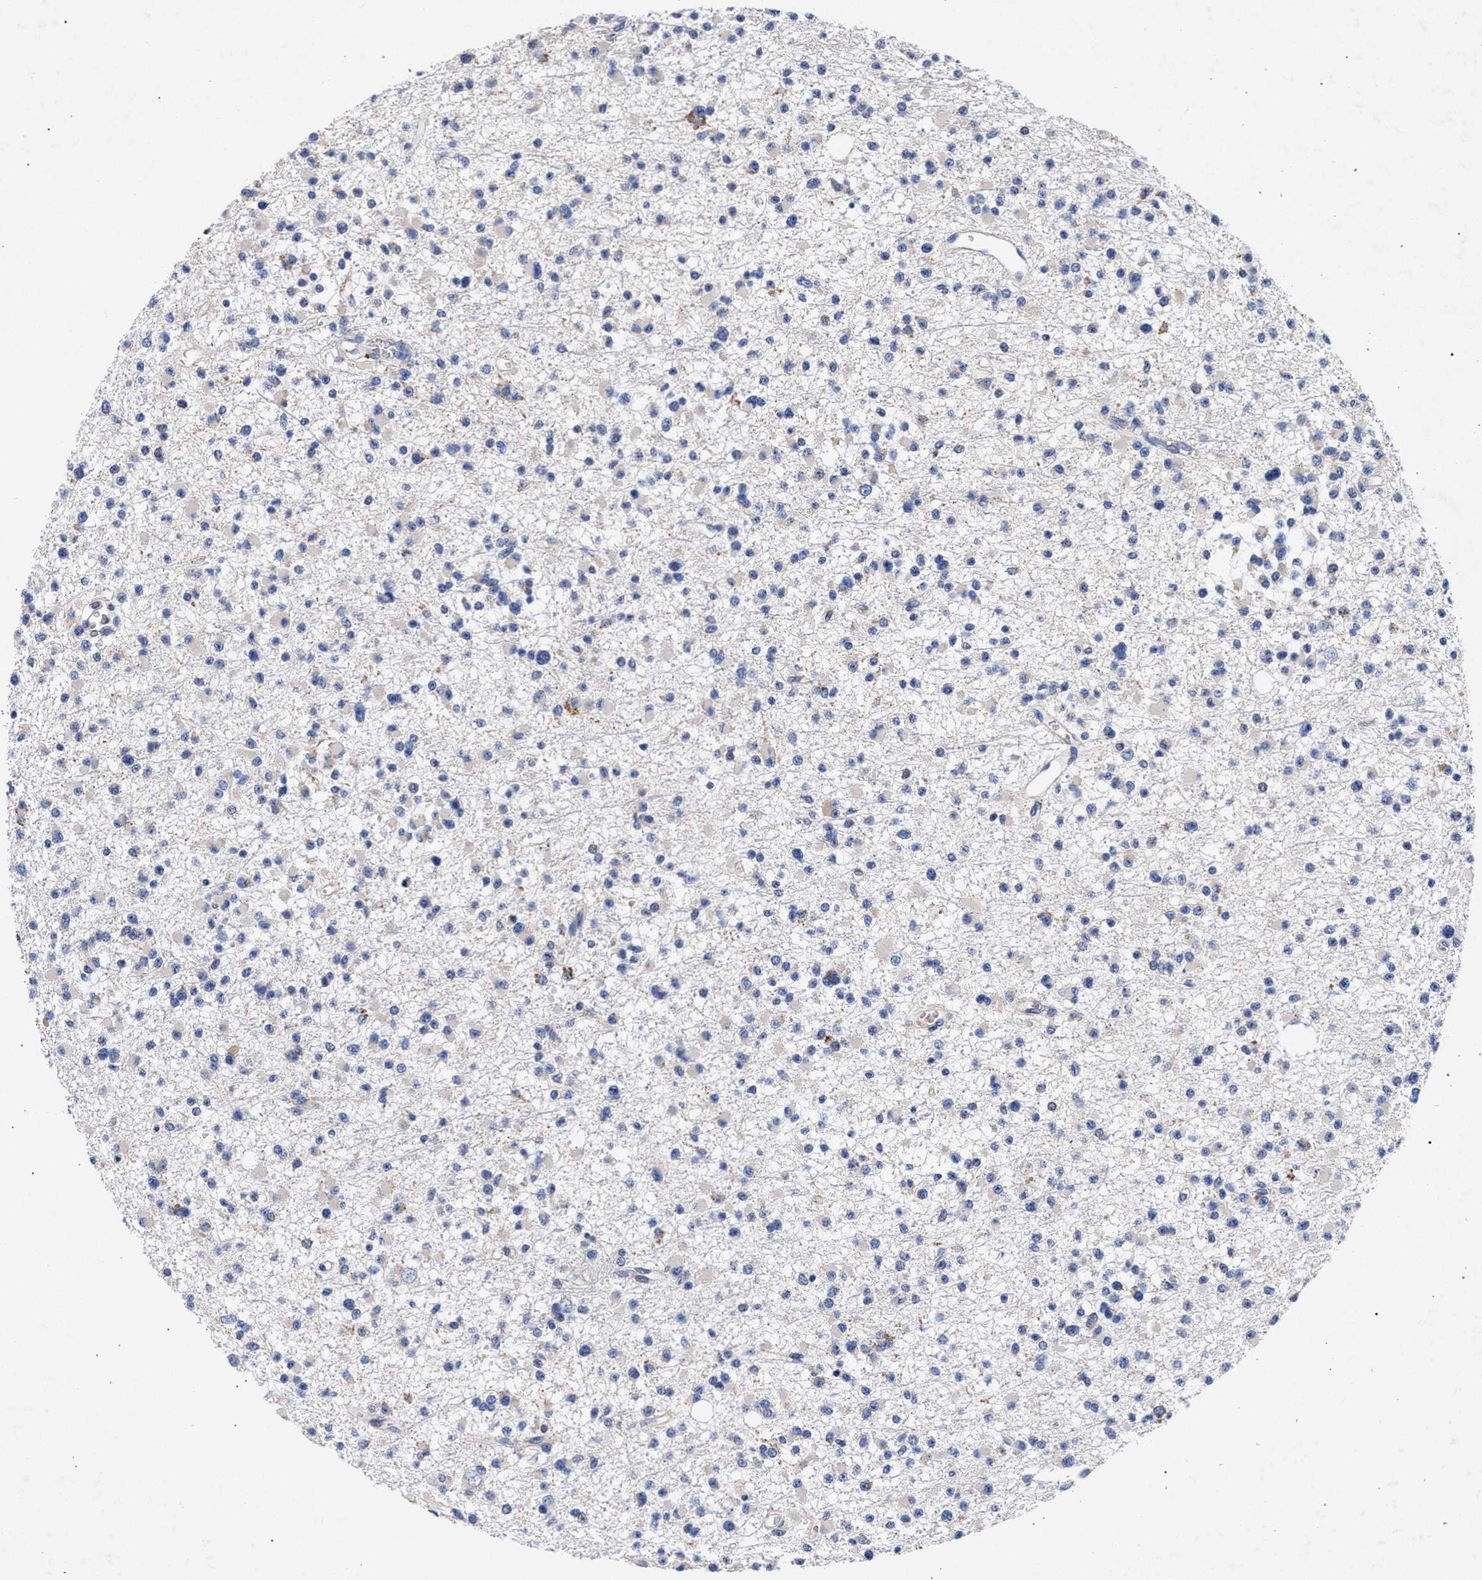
{"staining": {"intensity": "negative", "quantity": "none", "location": "none"}, "tissue": "glioma", "cell_type": "Tumor cells", "image_type": "cancer", "snomed": [{"axis": "morphology", "description": "Glioma, malignant, Low grade"}, {"axis": "topography", "description": "Brain"}], "caption": "High power microscopy micrograph of an immunohistochemistry histopathology image of malignant low-grade glioma, revealing no significant positivity in tumor cells. (DAB IHC with hematoxylin counter stain).", "gene": "HSD17B14", "patient": {"sex": "female", "age": 22}}